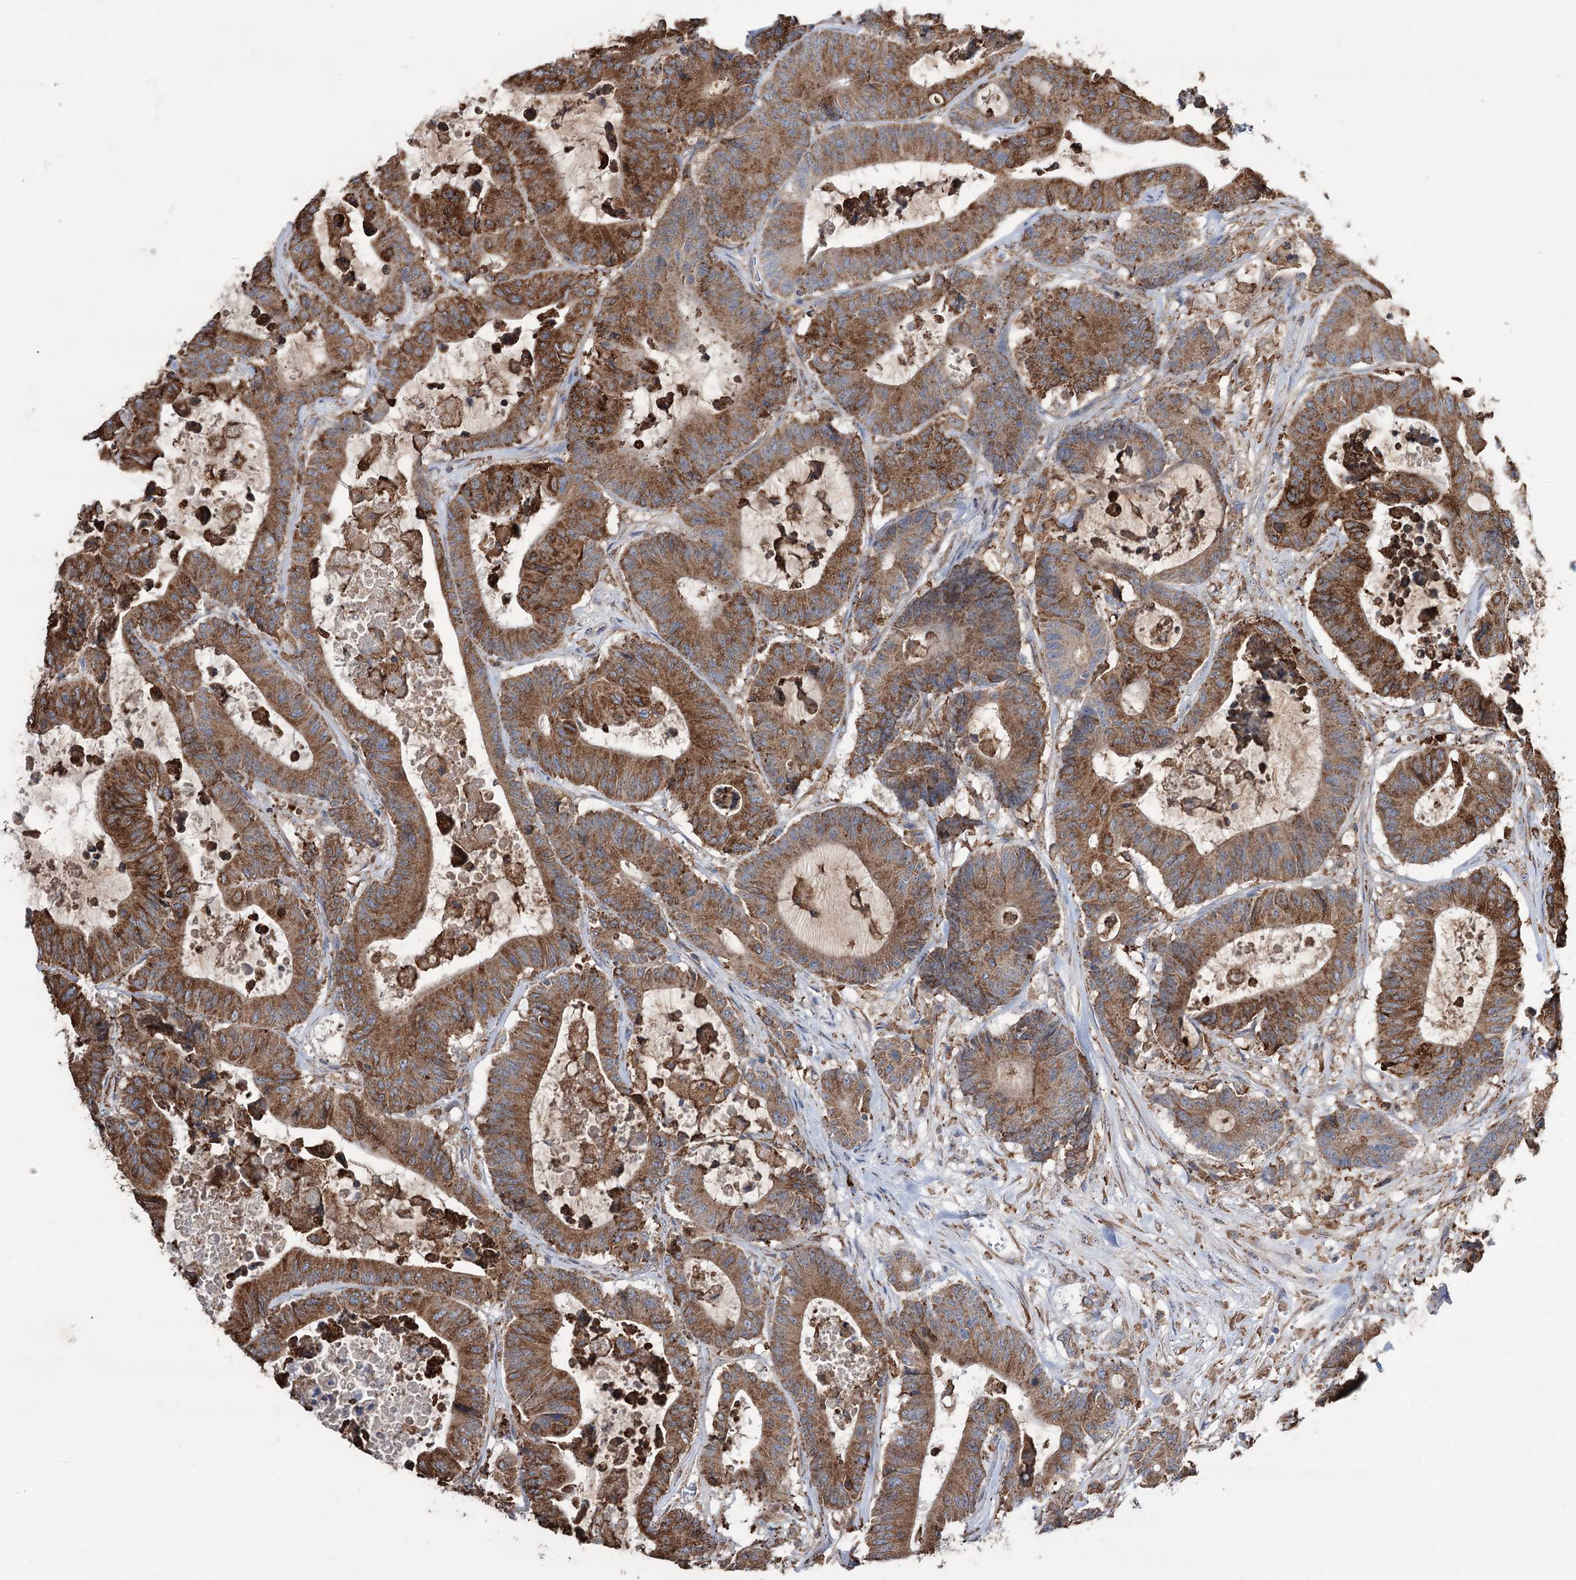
{"staining": {"intensity": "strong", "quantity": ">75%", "location": "cytoplasmic/membranous"}, "tissue": "colorectal cancer", "cell_type": "Tumor cells", "image_type": "cancer", "snomed": [{"axis": "morphology", "description": "Adenocarcinoma, NOS"}, {"axis": "topography", "description": "Colon"}], "caption": "IHC image of neoplastic tissue: human colorectal adenocarcinoma stained using immunohistochemistry (IHC) displays high levels of strong protein expression localized specifically in the cytoplasmic/membranous of tumor cells, appearing as a cytoplasmic/membranous brown color.", "gene": "TRIM71", "patient": {"sex": "female", "age": 84}}